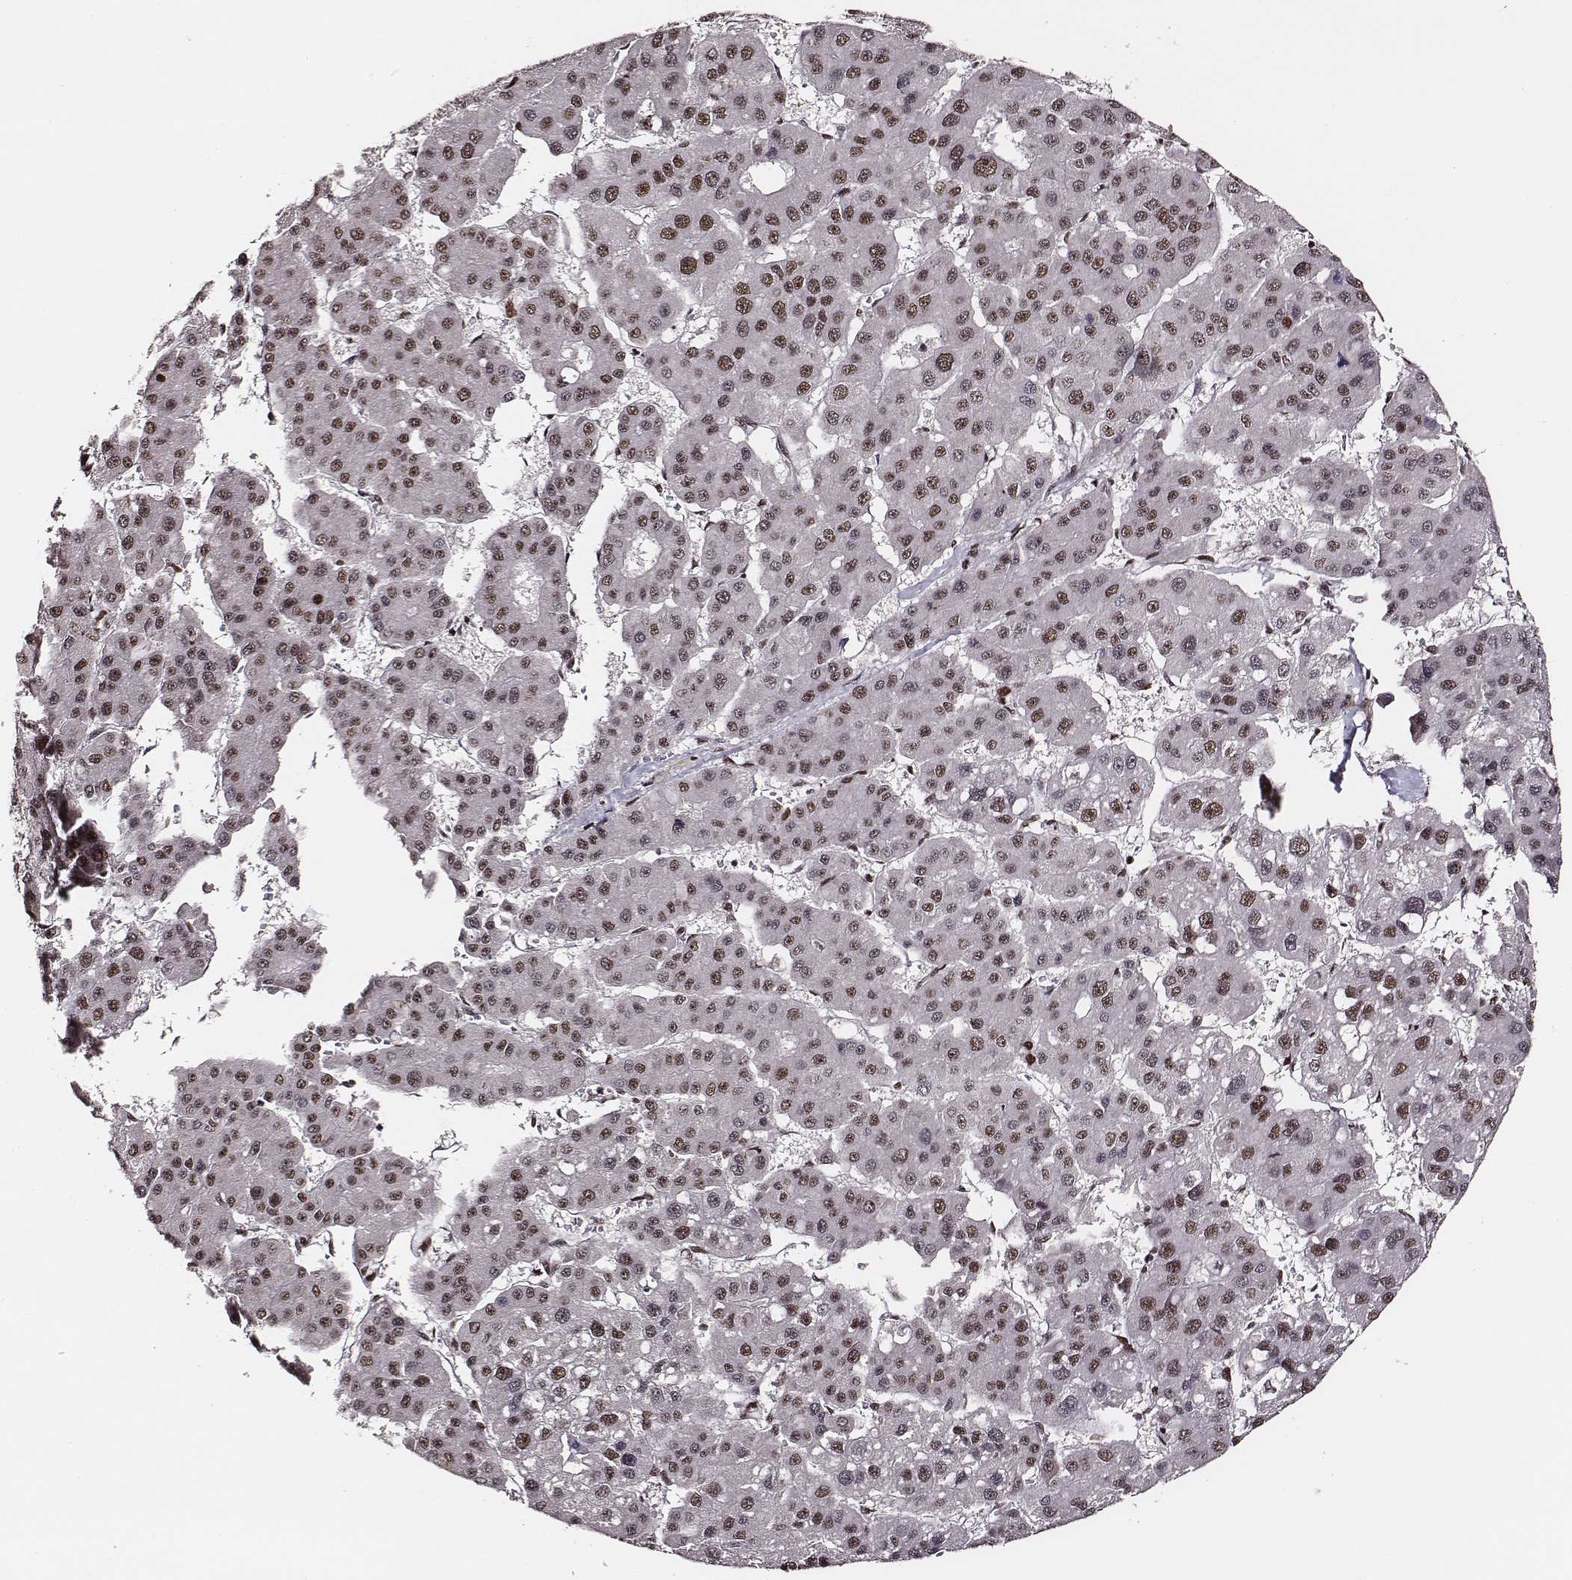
{"staining": {"intensity": "moderate", "quantity": ">75%", "location": "nuclear"}, "tissue": "liver cancer", "cell_type": "Tumor cells", "image_type": "cancer", "snomed": [{"axis": "morphology", "description": "Carcinoma, Hepatocellular, NOS"}, {"axis": "topography", "description": "Liver"}], "caption": "Liver hepatocellular carcinoma stained with a brown dye exhibits moderate nuclear positive positivity in about >75% of tumor cells.", "gene": "PPARA", "patient": {"sex": "male", "age": 73}}